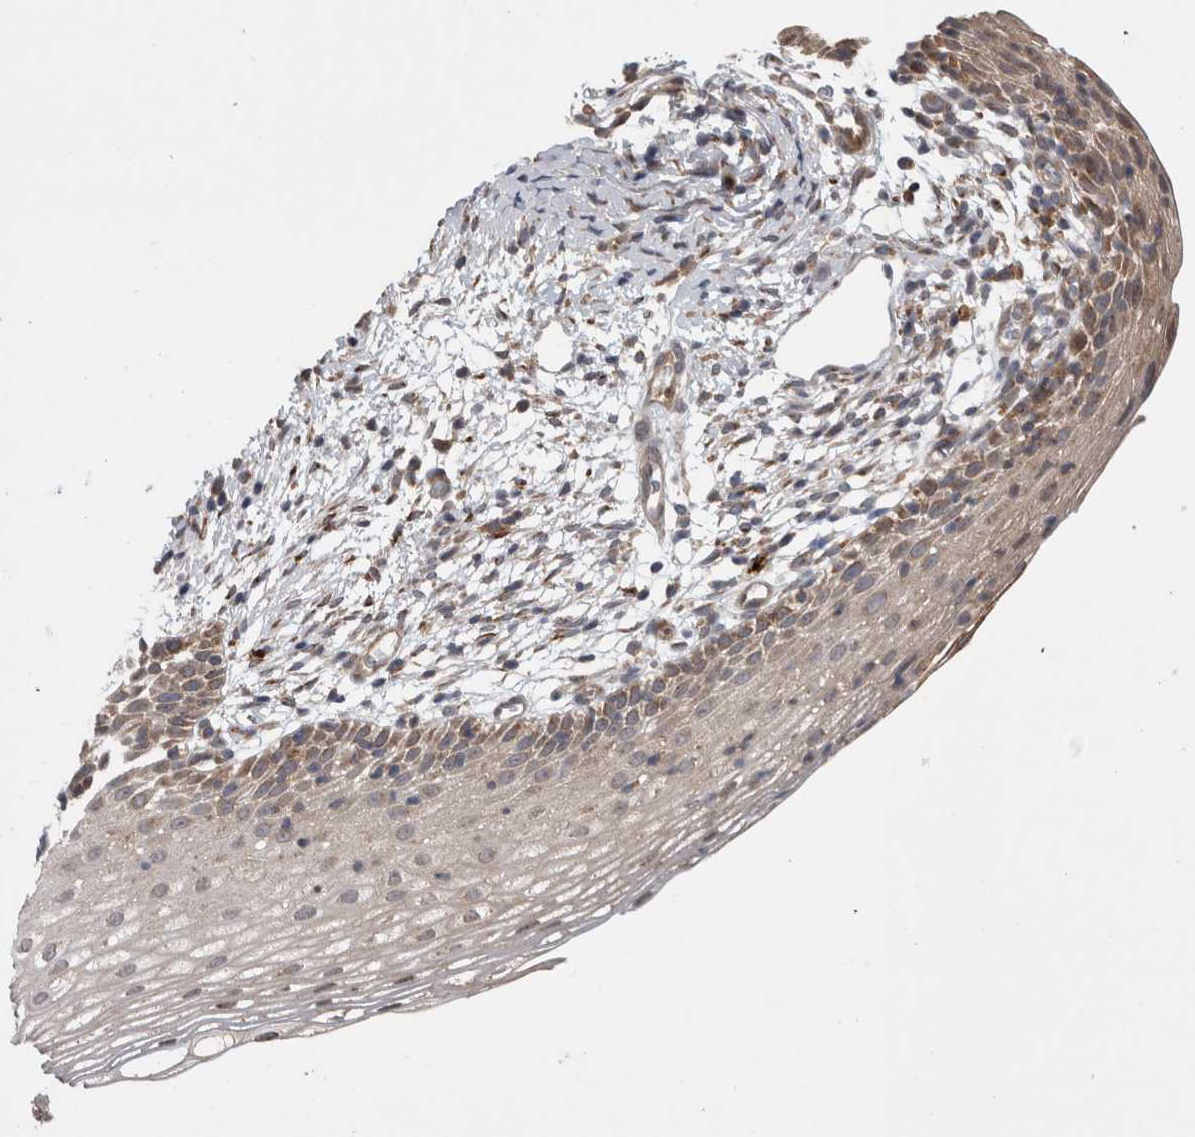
{"staining": {"intensity": "moderate", "quantity": "<25%", "location": "cytoplasmic/membranous"}, "tissue": "cervix", "cell_type": "Squamous epithelial cells", "image_type": "normal", "snomed": [{"axis": "morphology", "description": "Normal tissue, NOS"}, {"axis": "topography", "description": "Cervix"}], "caption": "Moderate cytoplasmic/membranous expression for a protein is appreciated in approximately <25% of squamous epithelial cells of normal cervix using IHC.", "gene": "TRIM5", "patient": {"sex": "female", "age": 72}}